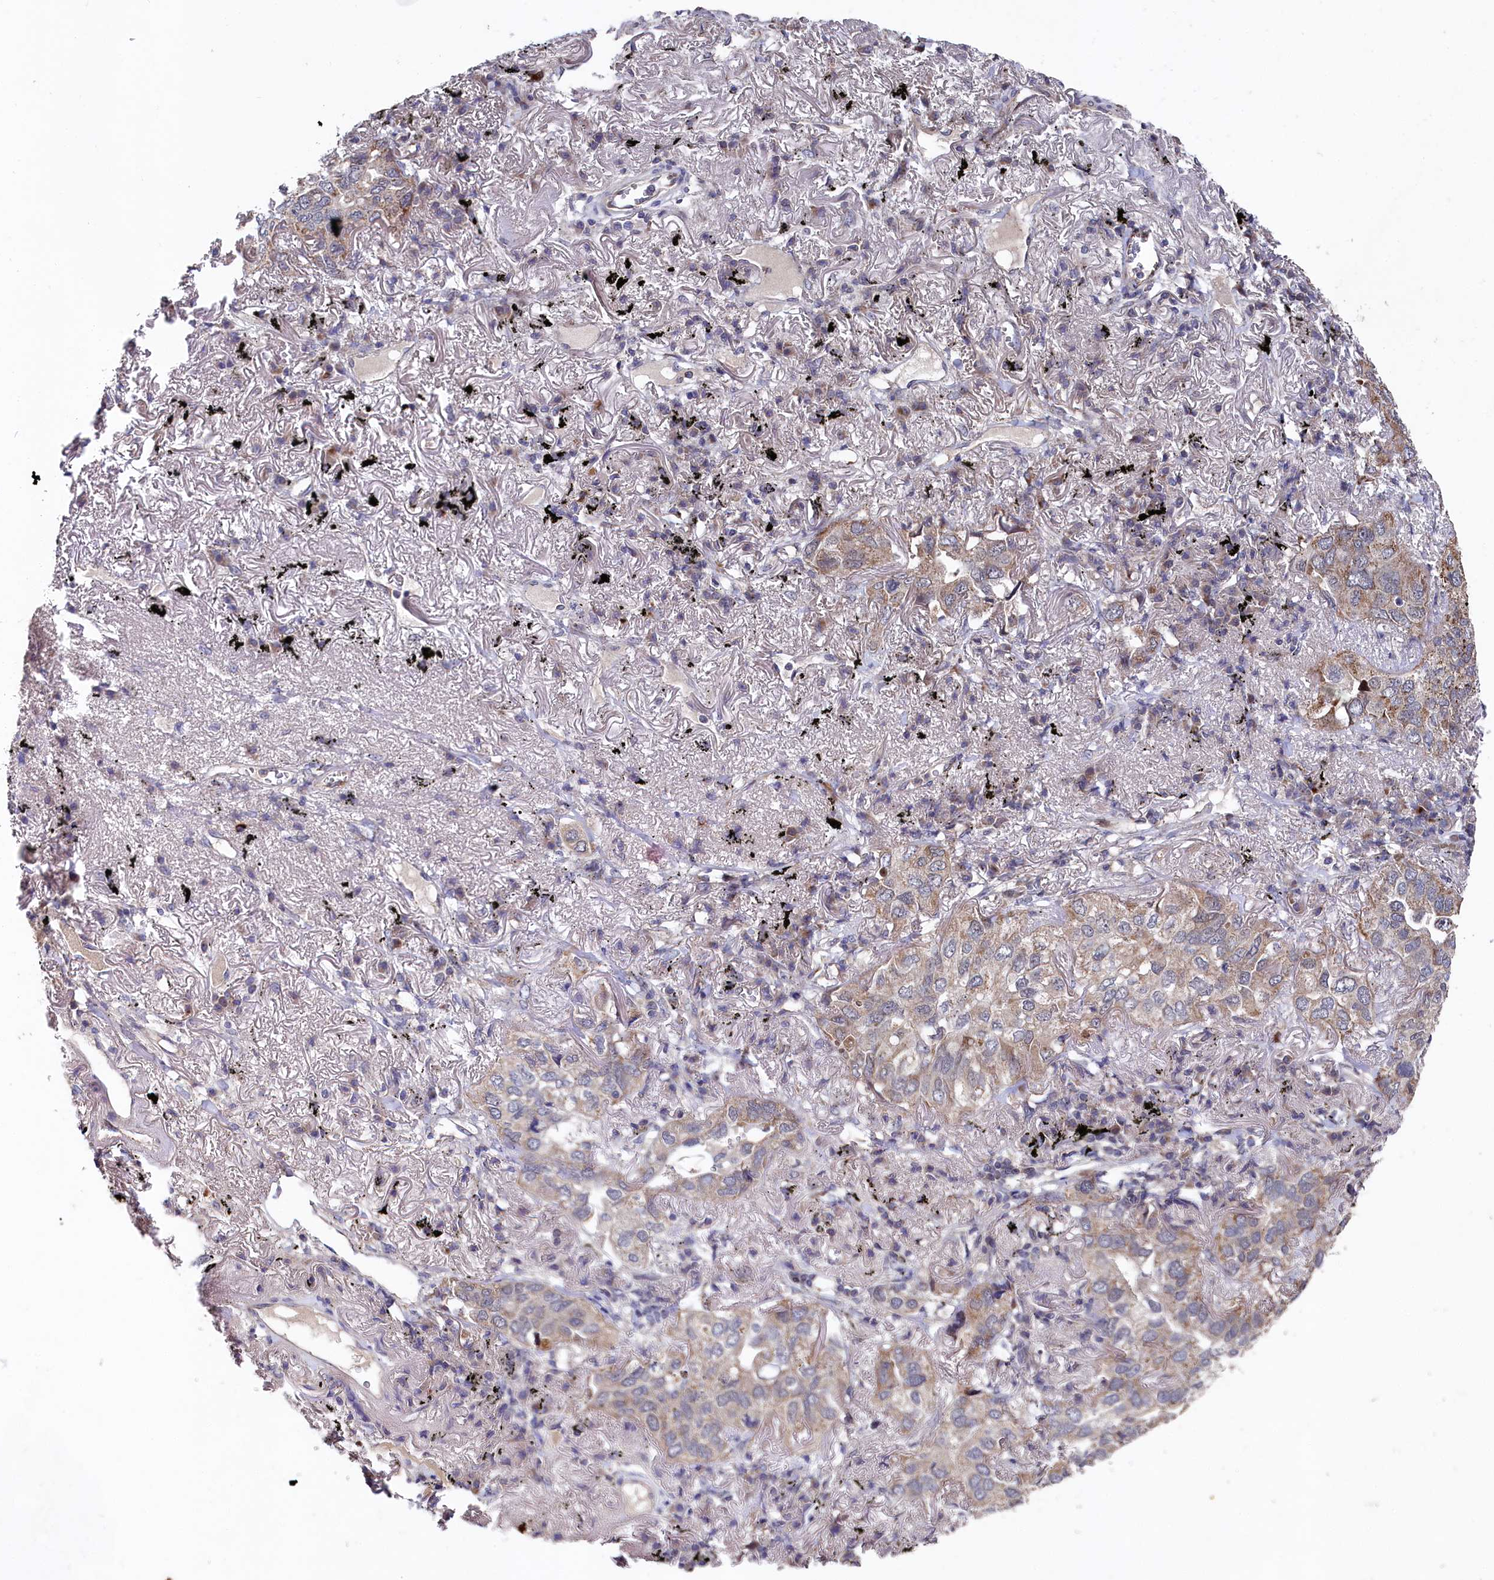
{"staining": {"intensity": "weak", "quantity": "<25%", "location": "cytoplasmic/membranous"}, "tissue": "lung cancer", "cell_type": "Tumor cells", "image_type": "cancer", "snomed": [{"axis": "morphology", "description": "Adenocarcinoma, NOS"}, {"axis": "topography", "description": "Lung"}], "caption": "IHC histopathology image of neoplastic tissue: human adenocarcinoma (lung) stained with DAB displays no significant protein expression in tumor cells.", "gene": "SUPV3L1", "patient": {"sex": "male", "age": 65}}